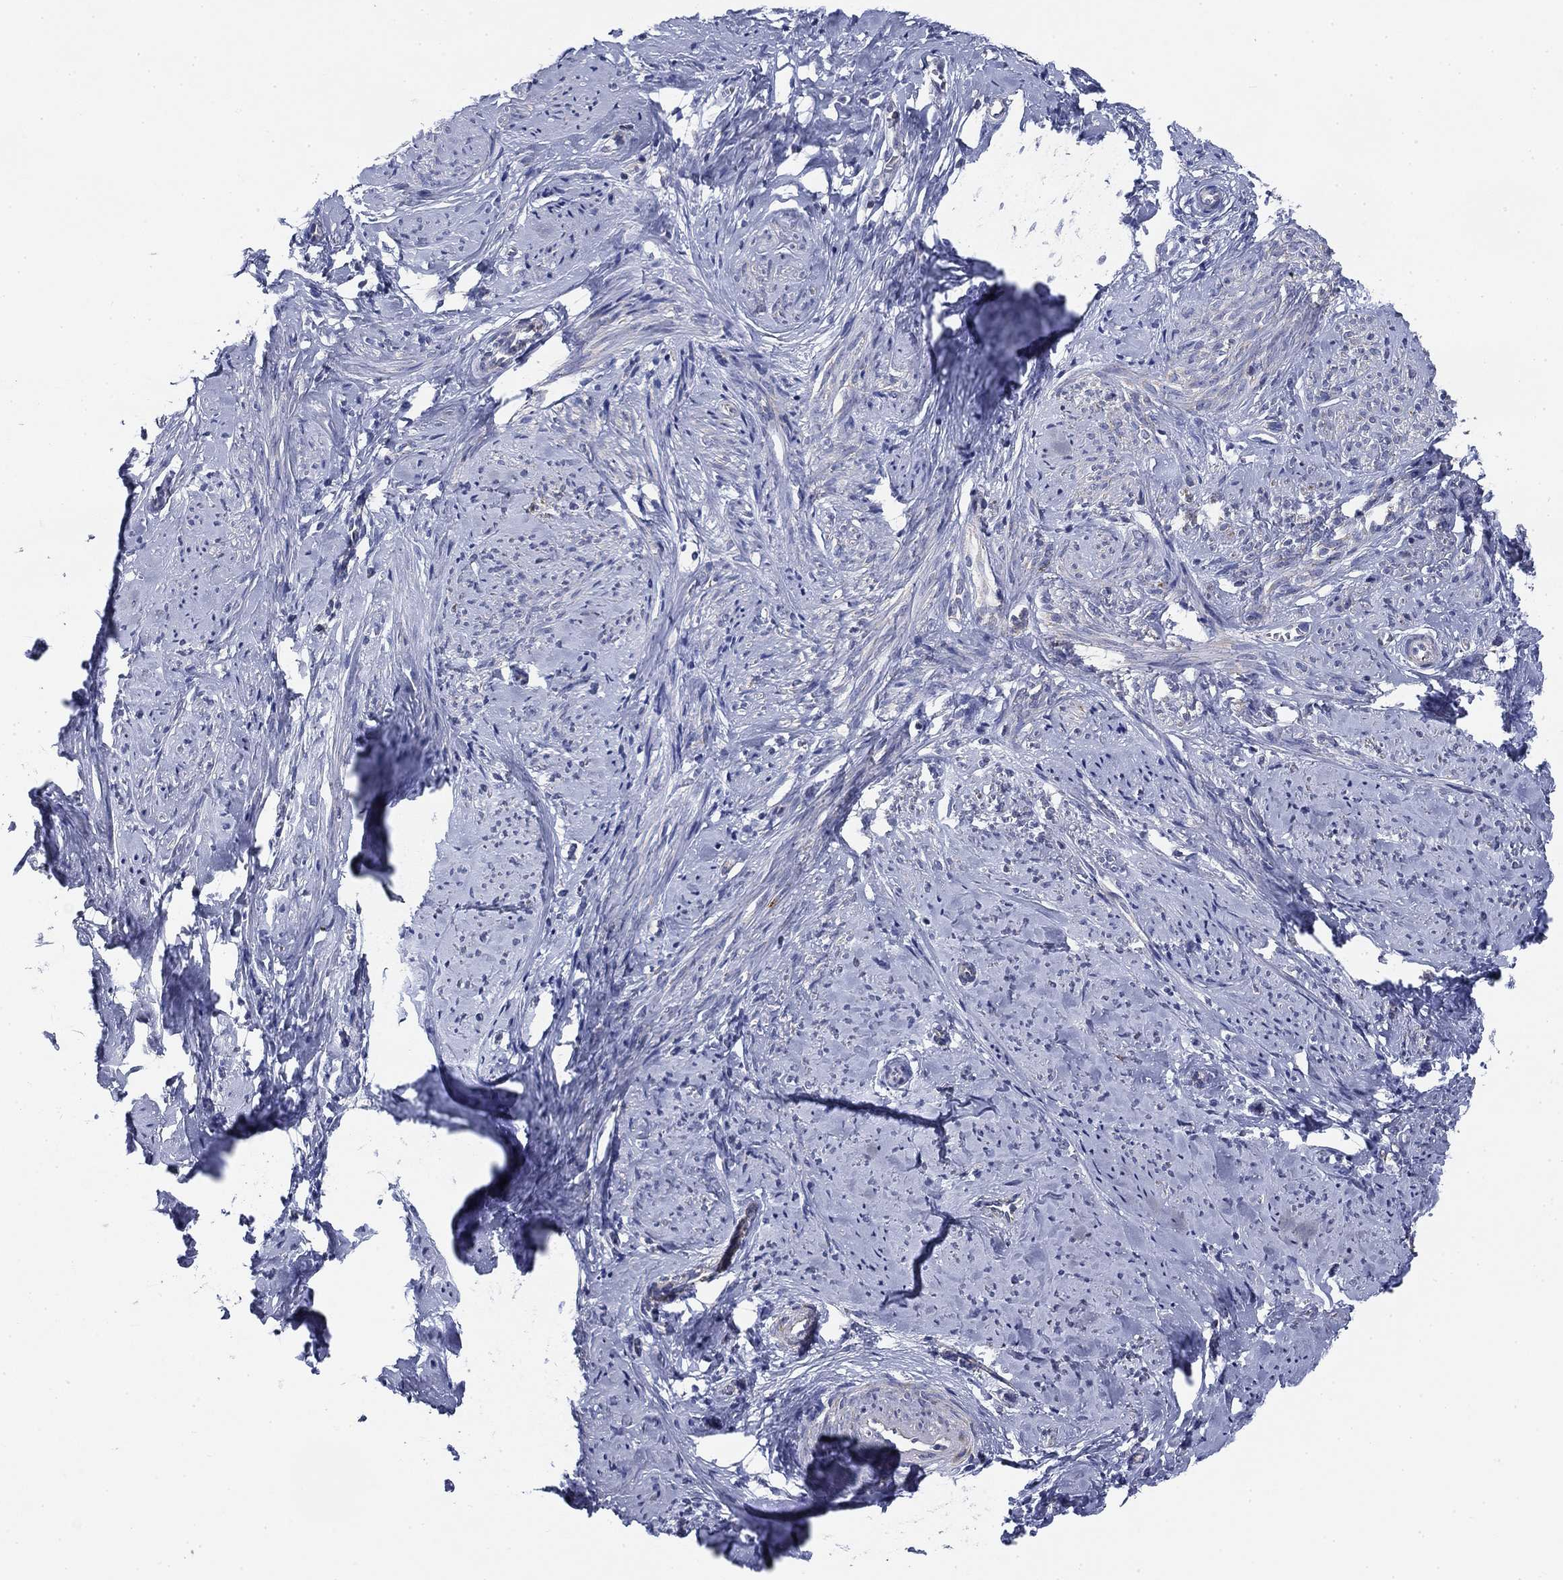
{"staining": {"intensity": "negative", "quantity": "none", "location": "none"}, "tissue": "smooth muscle", "cell_type": "Smooth muscle cells", "image_type": "normal", "snomed": [{"axis": "morphology", "description": "Normal tissue, NOS"}, {"axis": "topography", "description": "Smooth muscle"}], "caption": "DAB (3,3'-diaminobenzidine) immunohistochemical staining of benign smooth muscle shows no significant expression in smooth muscle cells.", "gene": "NACAD", "patient": {"sex": "female", "age": 48}}